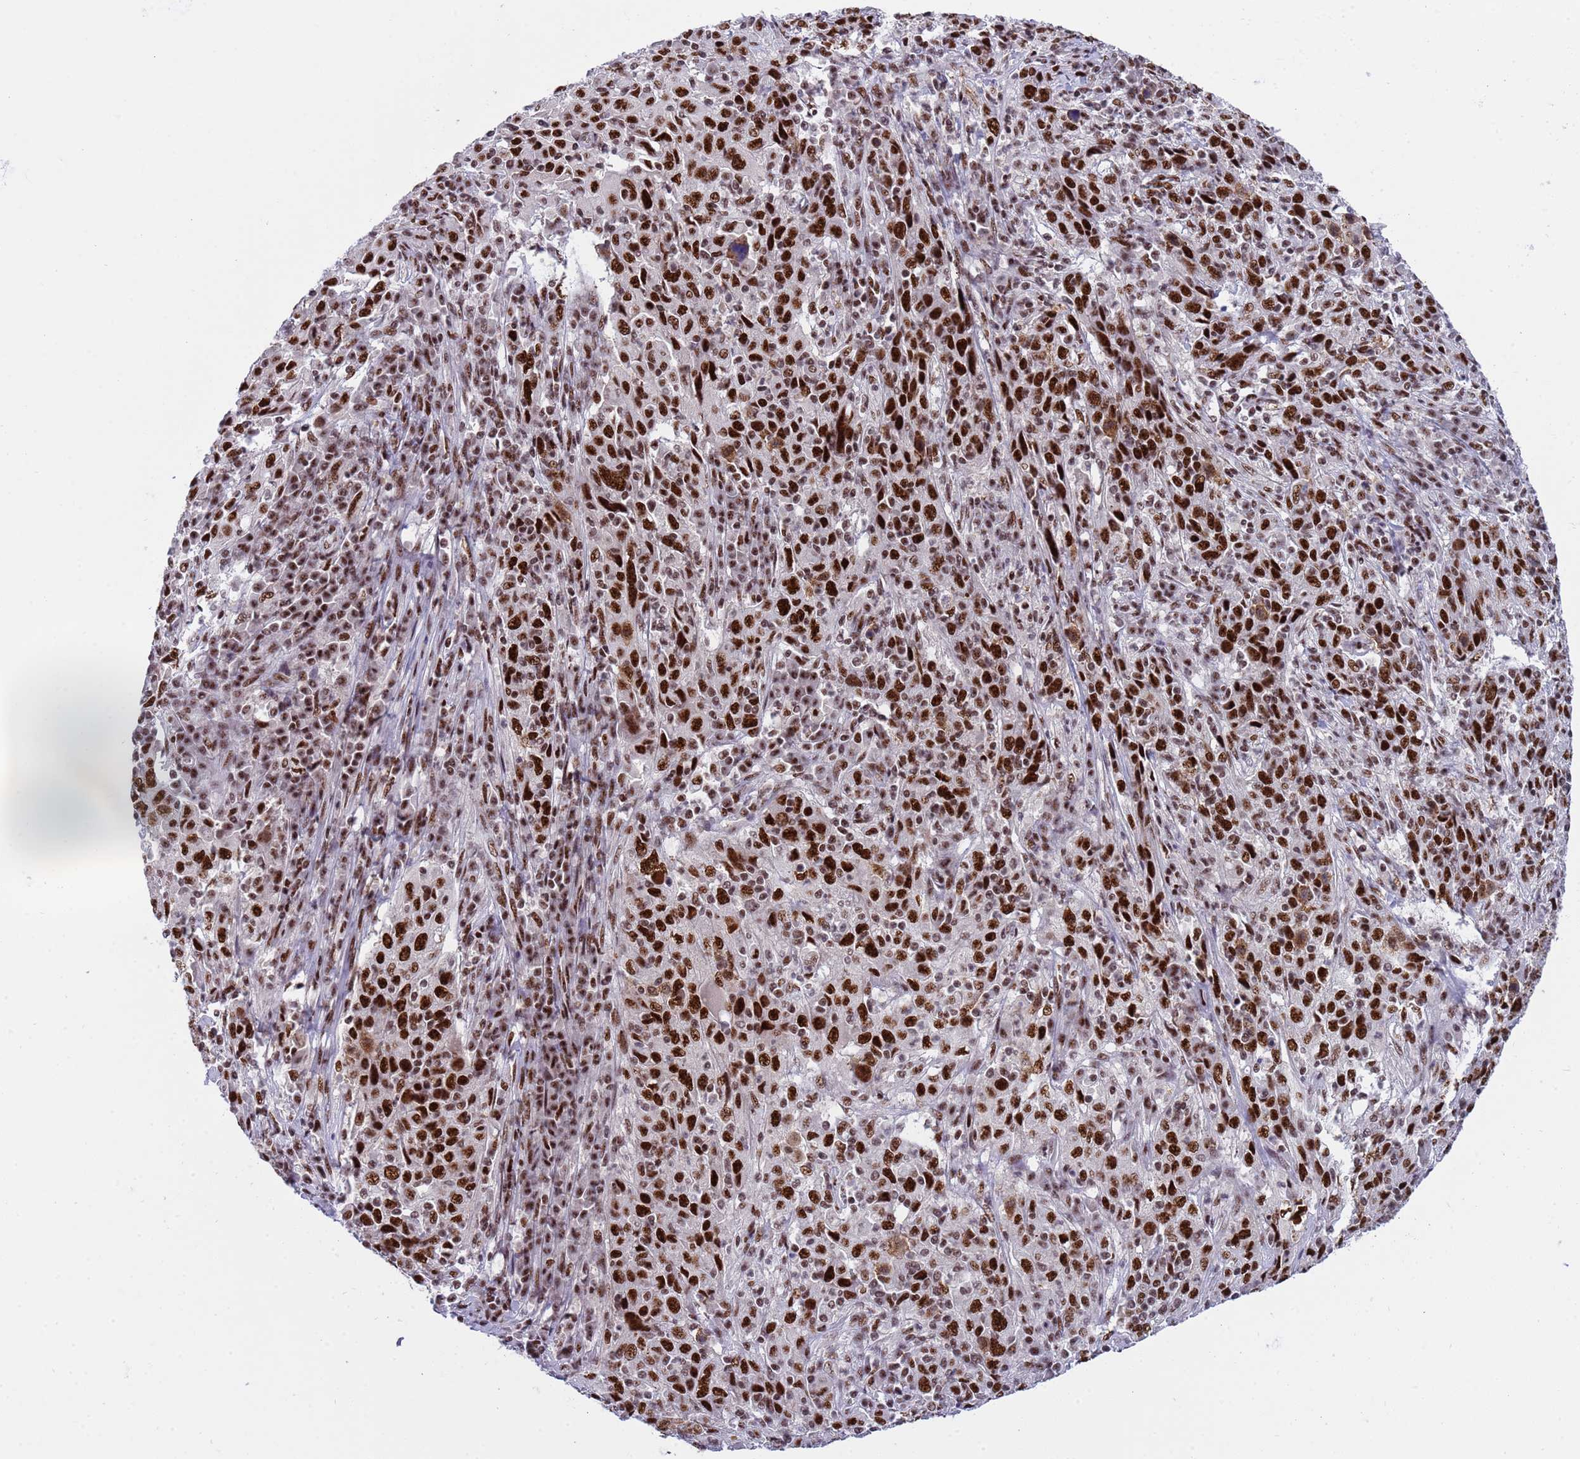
{"staining": {"intensity": "strong", "quantity": ">75%", "location": "nuclear"}, "tissue": "cervical cancer", "cell_type": "Tumor cells", "image_type": "cancer", "snomed": [{"axis": "morphology", "description": "Squamous cell carcinoma, NOS"}, {"axis": "topography", "description": "Cervix"}], "caption": "Squamous cell carcinoma (cervical) stained with DAB IHC demonstrates high levels of strong nuclear staining in approximately >75% of tumor cells.", "gene": "THOC2", "patient": {"sex": "female", "age": 46}}